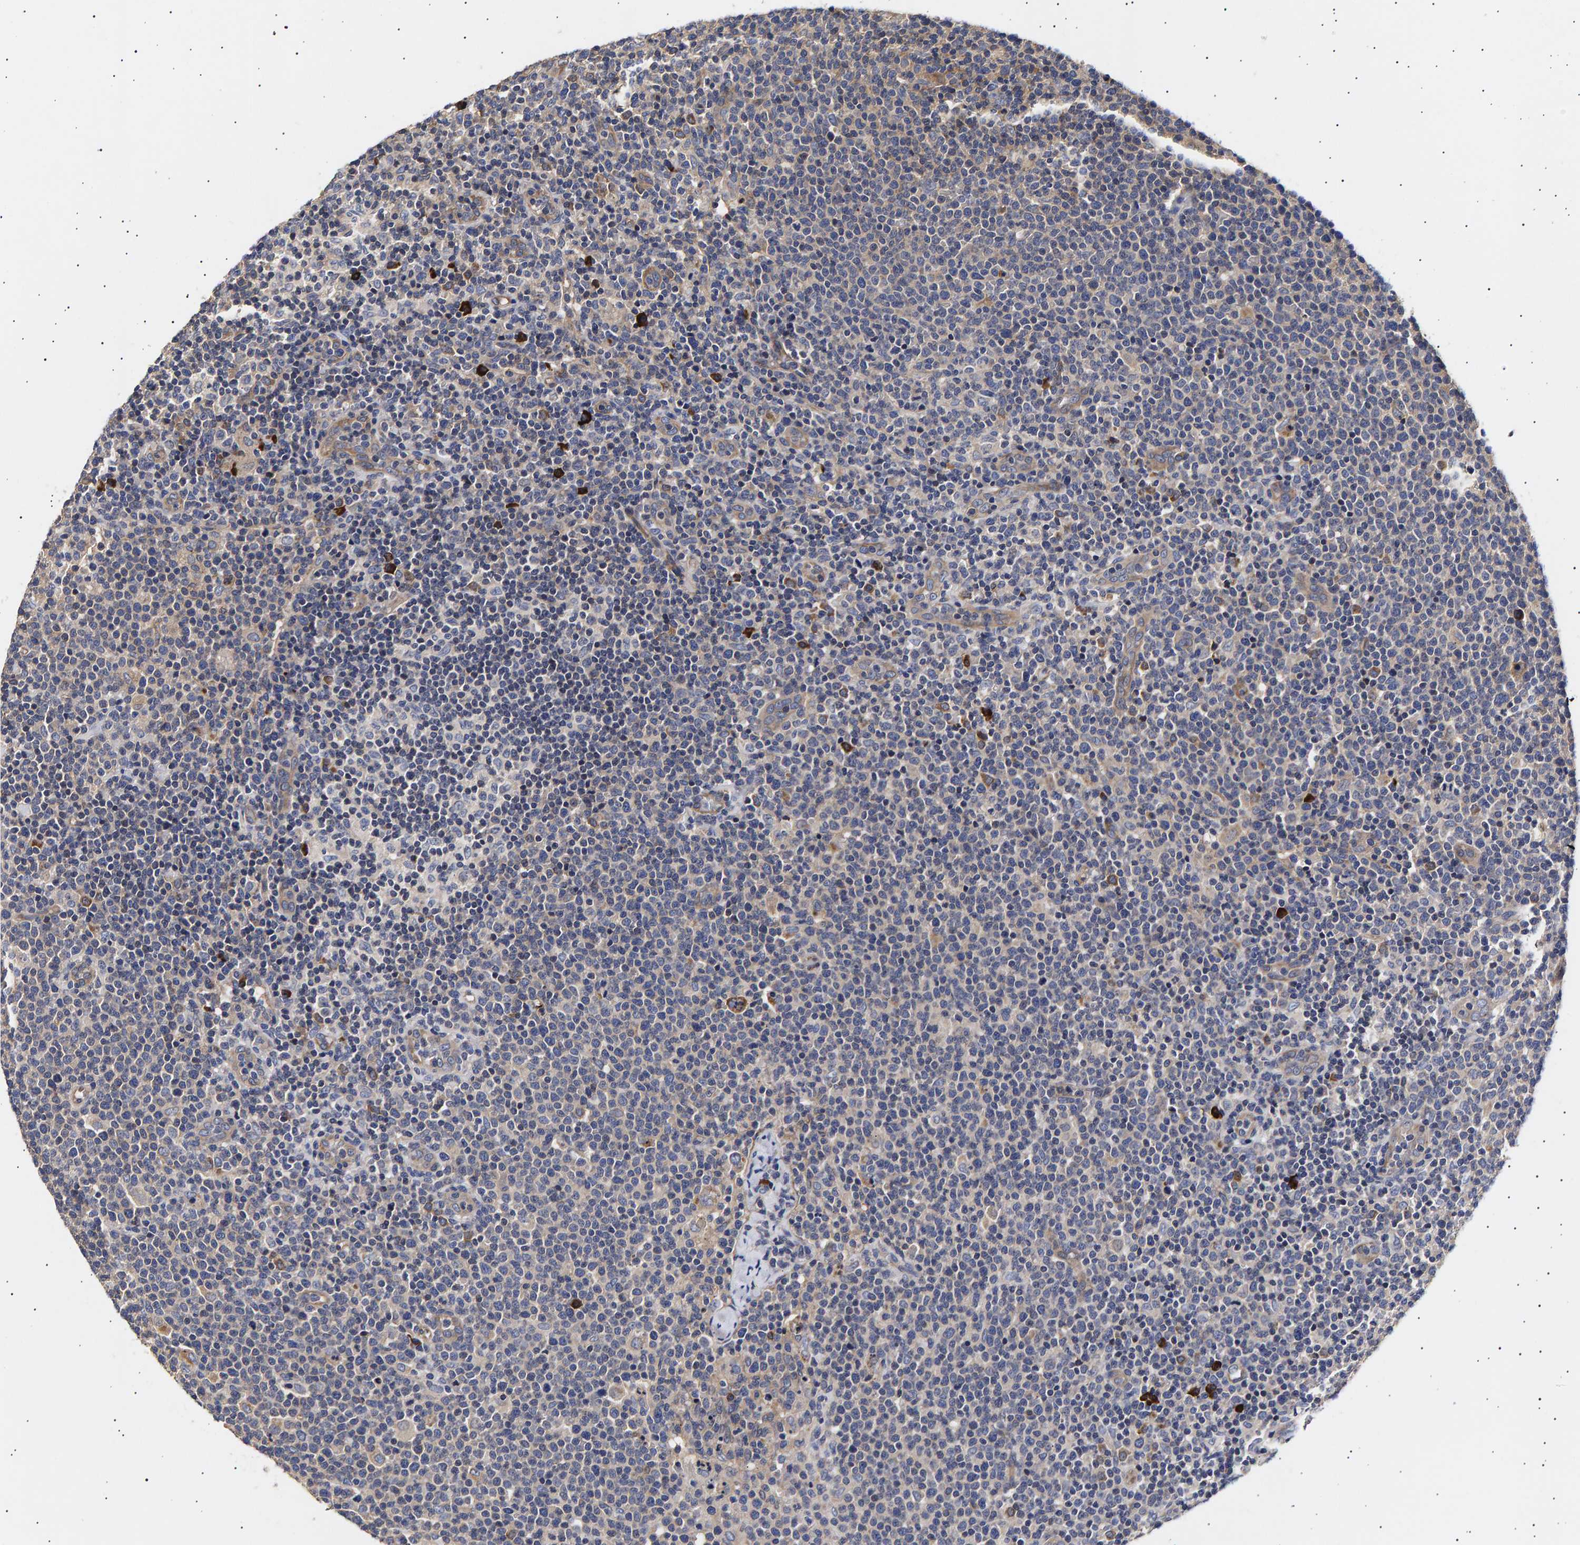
{"staining": {"intensity": "negative", "quantity": "none", "location": "none"}, "tissue": "lymphoma", "cell_type": "Tumor cells", "image_type": "cancer", "snomed": [{"axis": "morphology", "description": "Malignant lymphoma, non-Hodgkin's type, High grade"}, {"axis": "topography", "description": "Lymph node"}], "caption": "Malignant lymphoma, non-Hodgkin's type (high-grade) was stained to show a protein in brown. There is no significant expression in tumor cells. (DAB (3,3'-diaminobenzidine) IHC with hematoxylin counter stain).", "gene": "ANKRD40", "patient": {"sex": "male", "age": 61}}